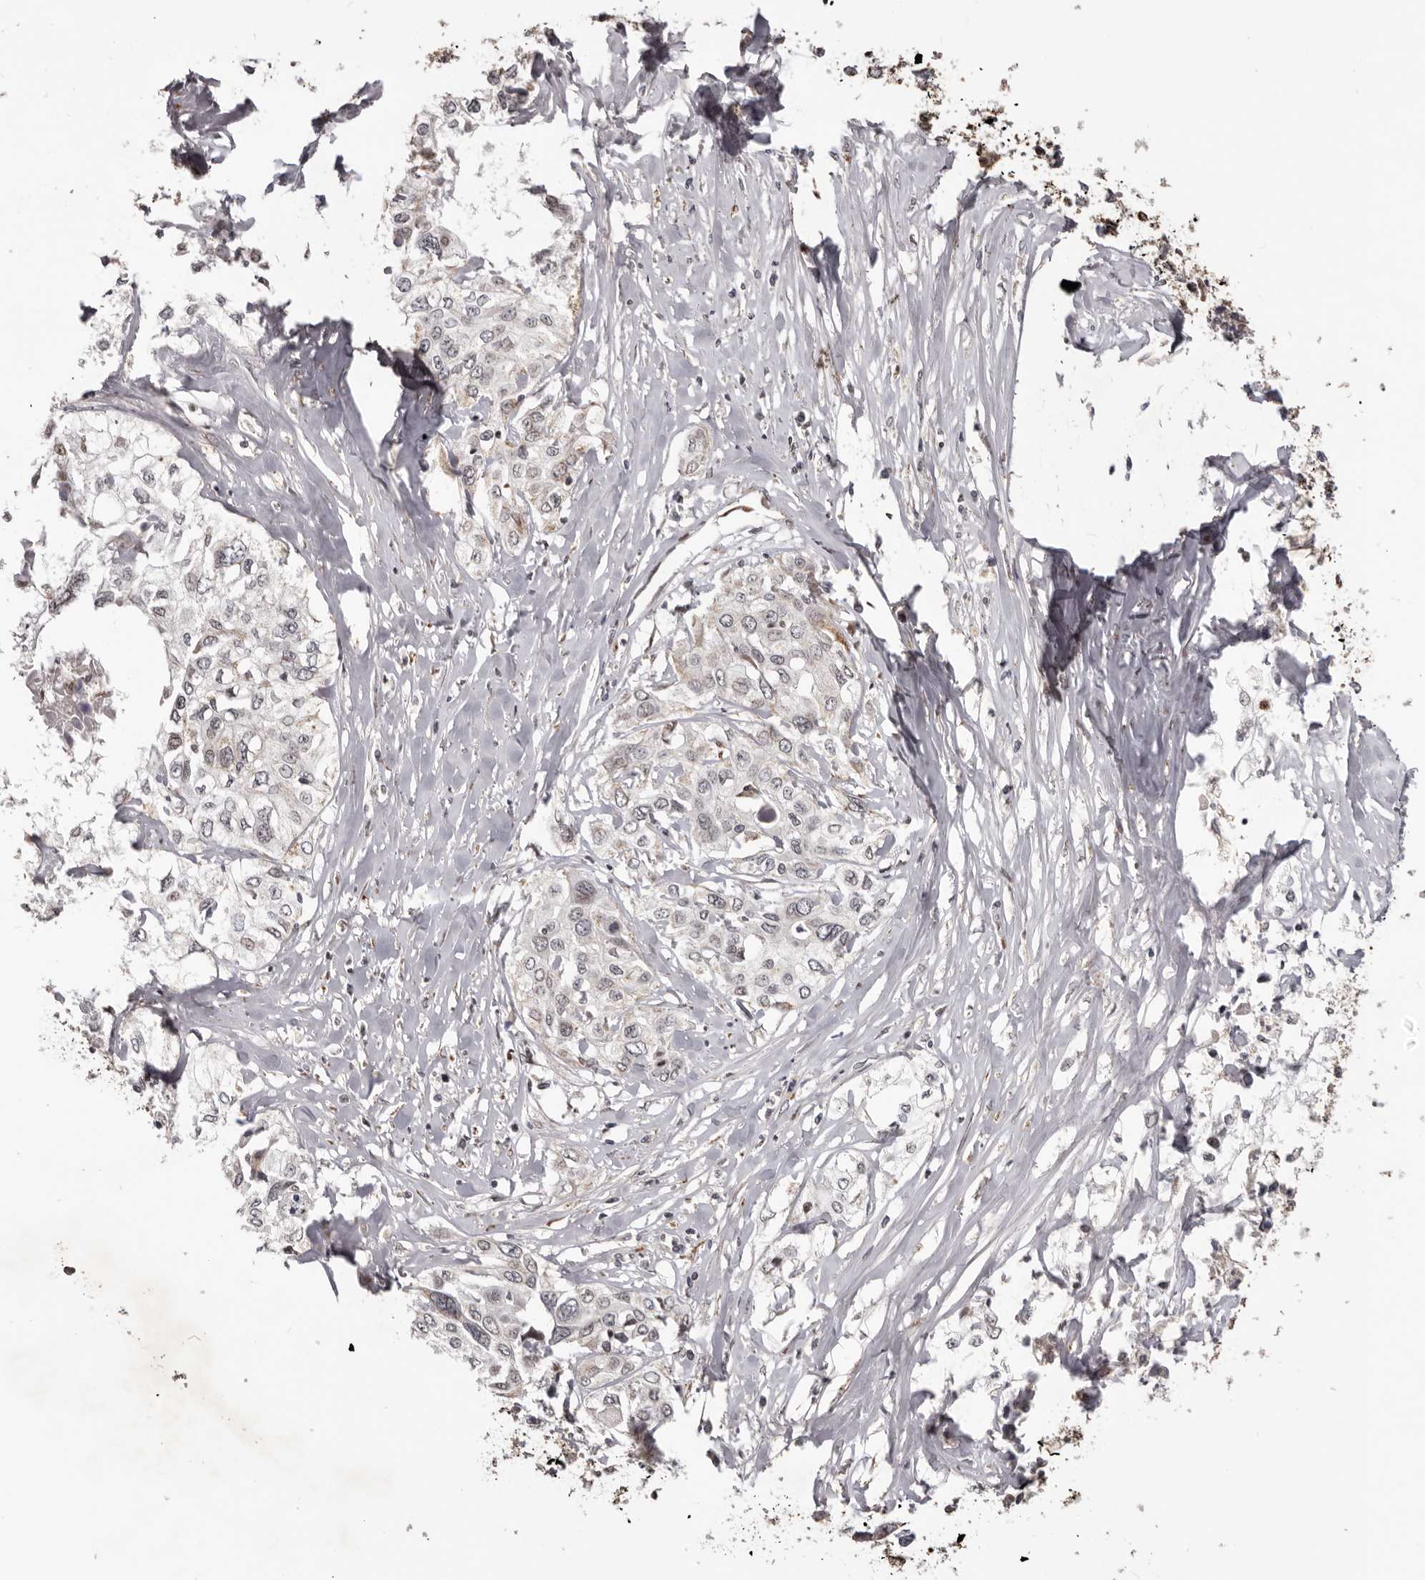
{"staining": {"intensity": "negative", "quantity": "none", "location": "none"}, "tissue": "cervical cancer", "cell_type": "Tumor cells", "image_type": "cancer", "snomed": [{"axis": "morphology", "description": "Squamous cell carcinoma, NOS"}, {"axis": "topography", "description": "Cervix"}], "caption": "This is an immunohistochemistry histopathology image of squamous cell carcinoma (cervical). There is no positivity in tumor cells.", "gene": "C17orf99", "patient": {"sex": "female", "age": 31}}